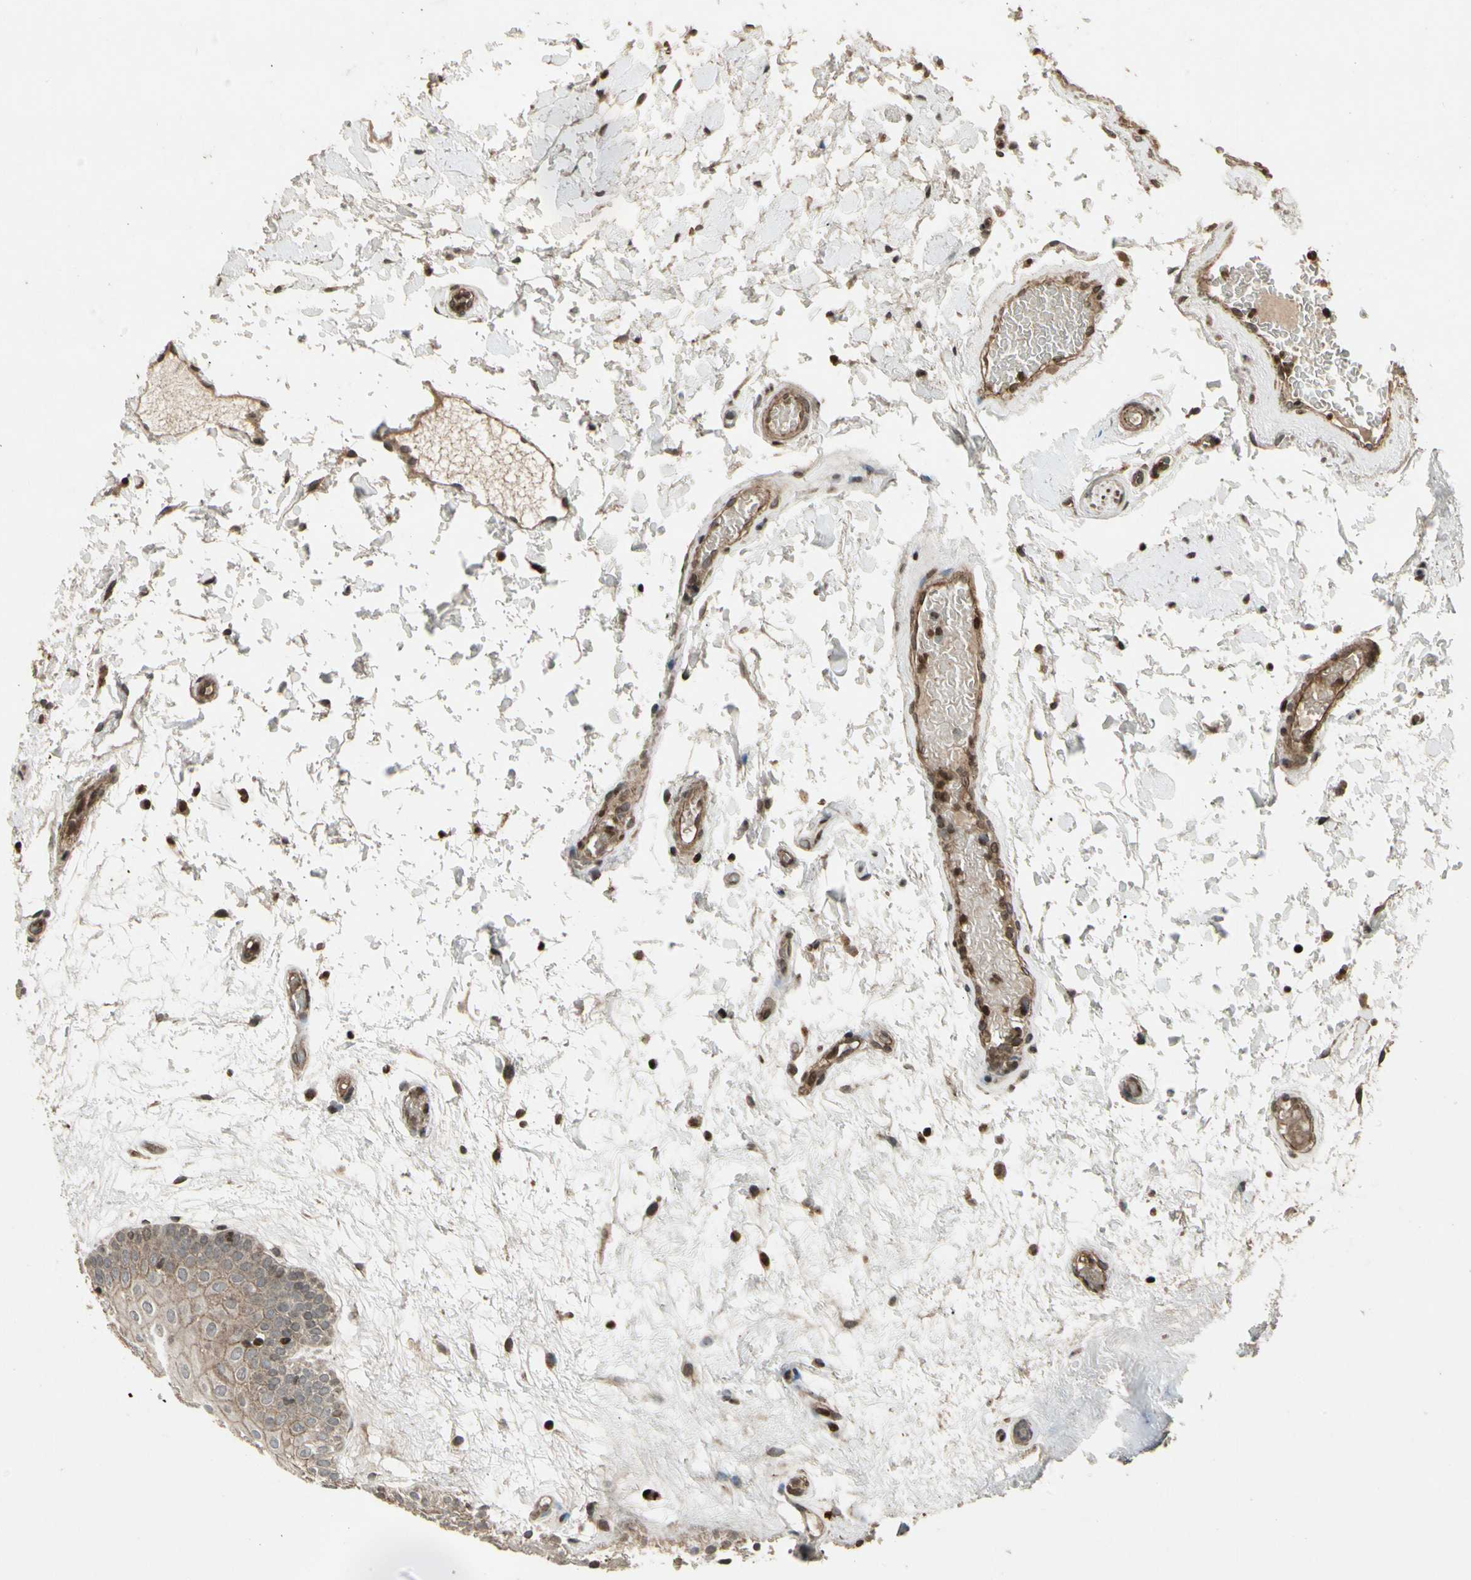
{"staining": {"intensity": "weak", "quantity": ">75%", "location": "cytoplasmic/membranous"}, "tissue": "oral mucosa", "cell_type": "Squamous epithelial cells", "image_type": "normal", "snomed": [{"axis": "morphology", "description": "Normal tissue, NOS"}, {"axis": "morphology", "description": "Squamous cell carcinoma, NOS"}, {"axis": "topography", "description": "Skeletal muscle"}, {"axis": "topography", "description": "Oral tissue"}, {"axis": "topography", "description": "Head-Neck"}], "caption": "High-power microscopy captured an IHC image of normal oral mucosa, revealing weak cytoplasmic/membranous expression in about >75% of squamous epithelial cells. Nuclei are stained in blue.", "gene": "GLRX", "patient": {"sex": "male", "age": 71}}